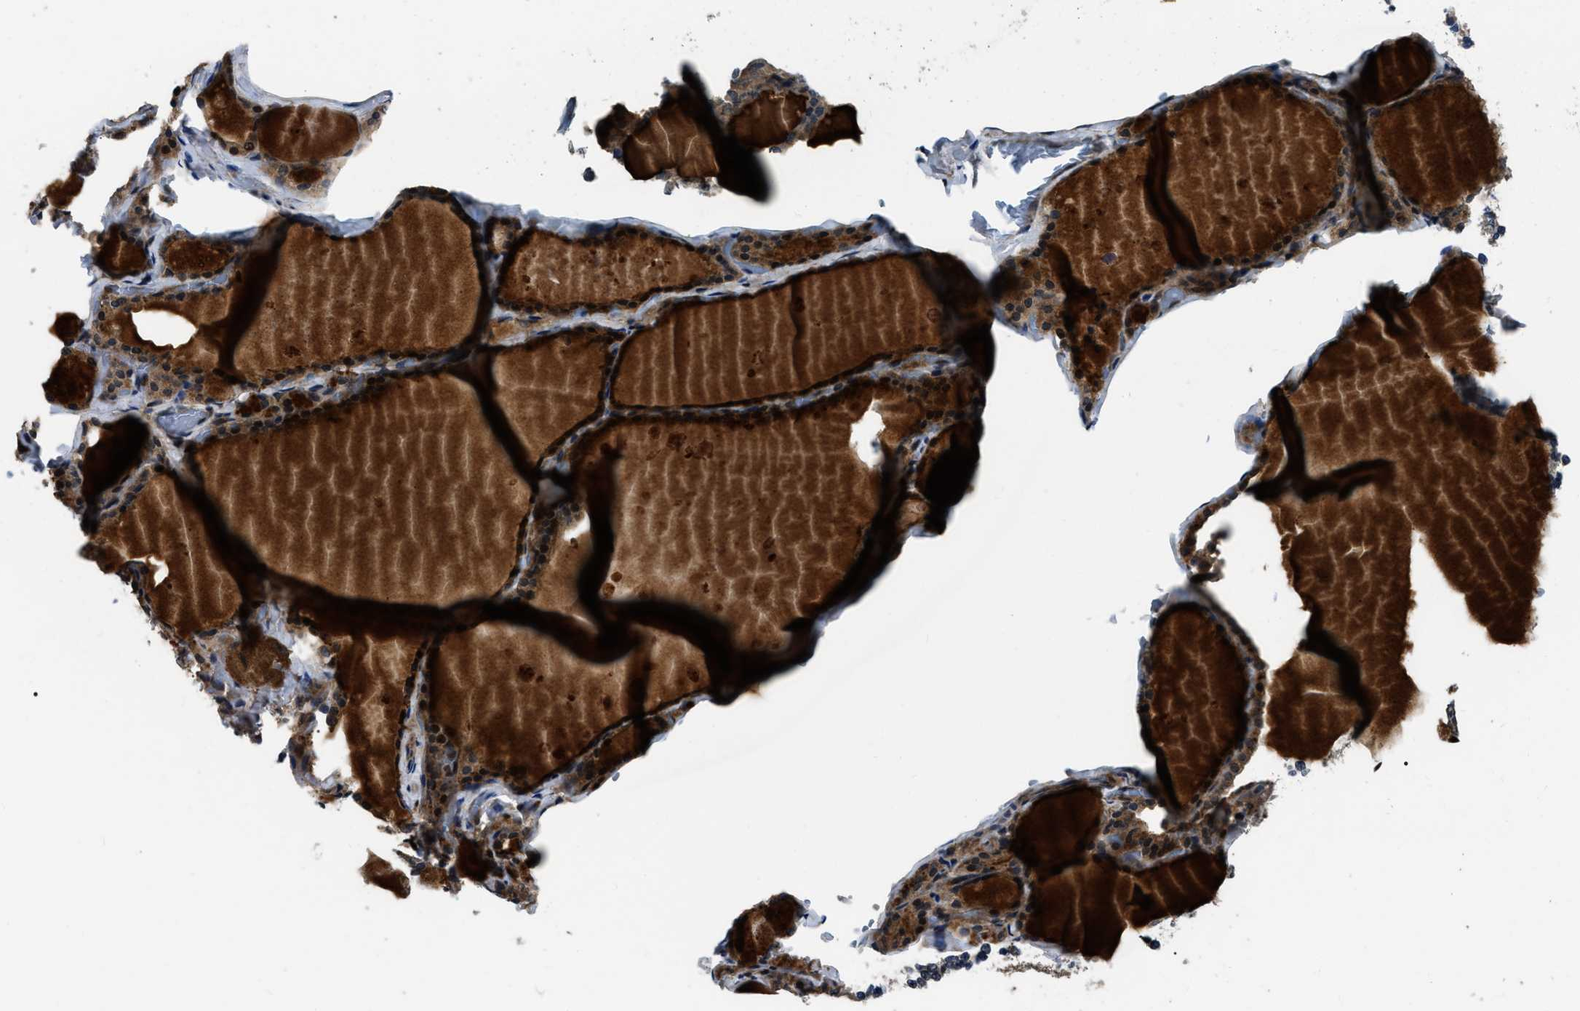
{"staining": {"intensity": "strong", "quantity": ">75%", "location": "cytoplasmic/membranous"}, "tissue": "thyroid gland", "cell_type": "Glandular cells", "image_type": "normal", "snomed": [{"axis": "morphology", "description": "Normal tissue, NOS"}, {"axis": "topography", "description": "Thyroid gland"}], "caption": "A photomicrograph of thyroid gland stained for a protein exhibits strong cytoplasmic/membranous brown staining in glandular cells. The staining was performed using DAB (3,3'-diaminobenzidine), with brown indicating positive protein expression. Nuclei are stained blue with hematoxylin.", "gene": "PPWD1", "patient": {"sex": "male", "age": 56}}